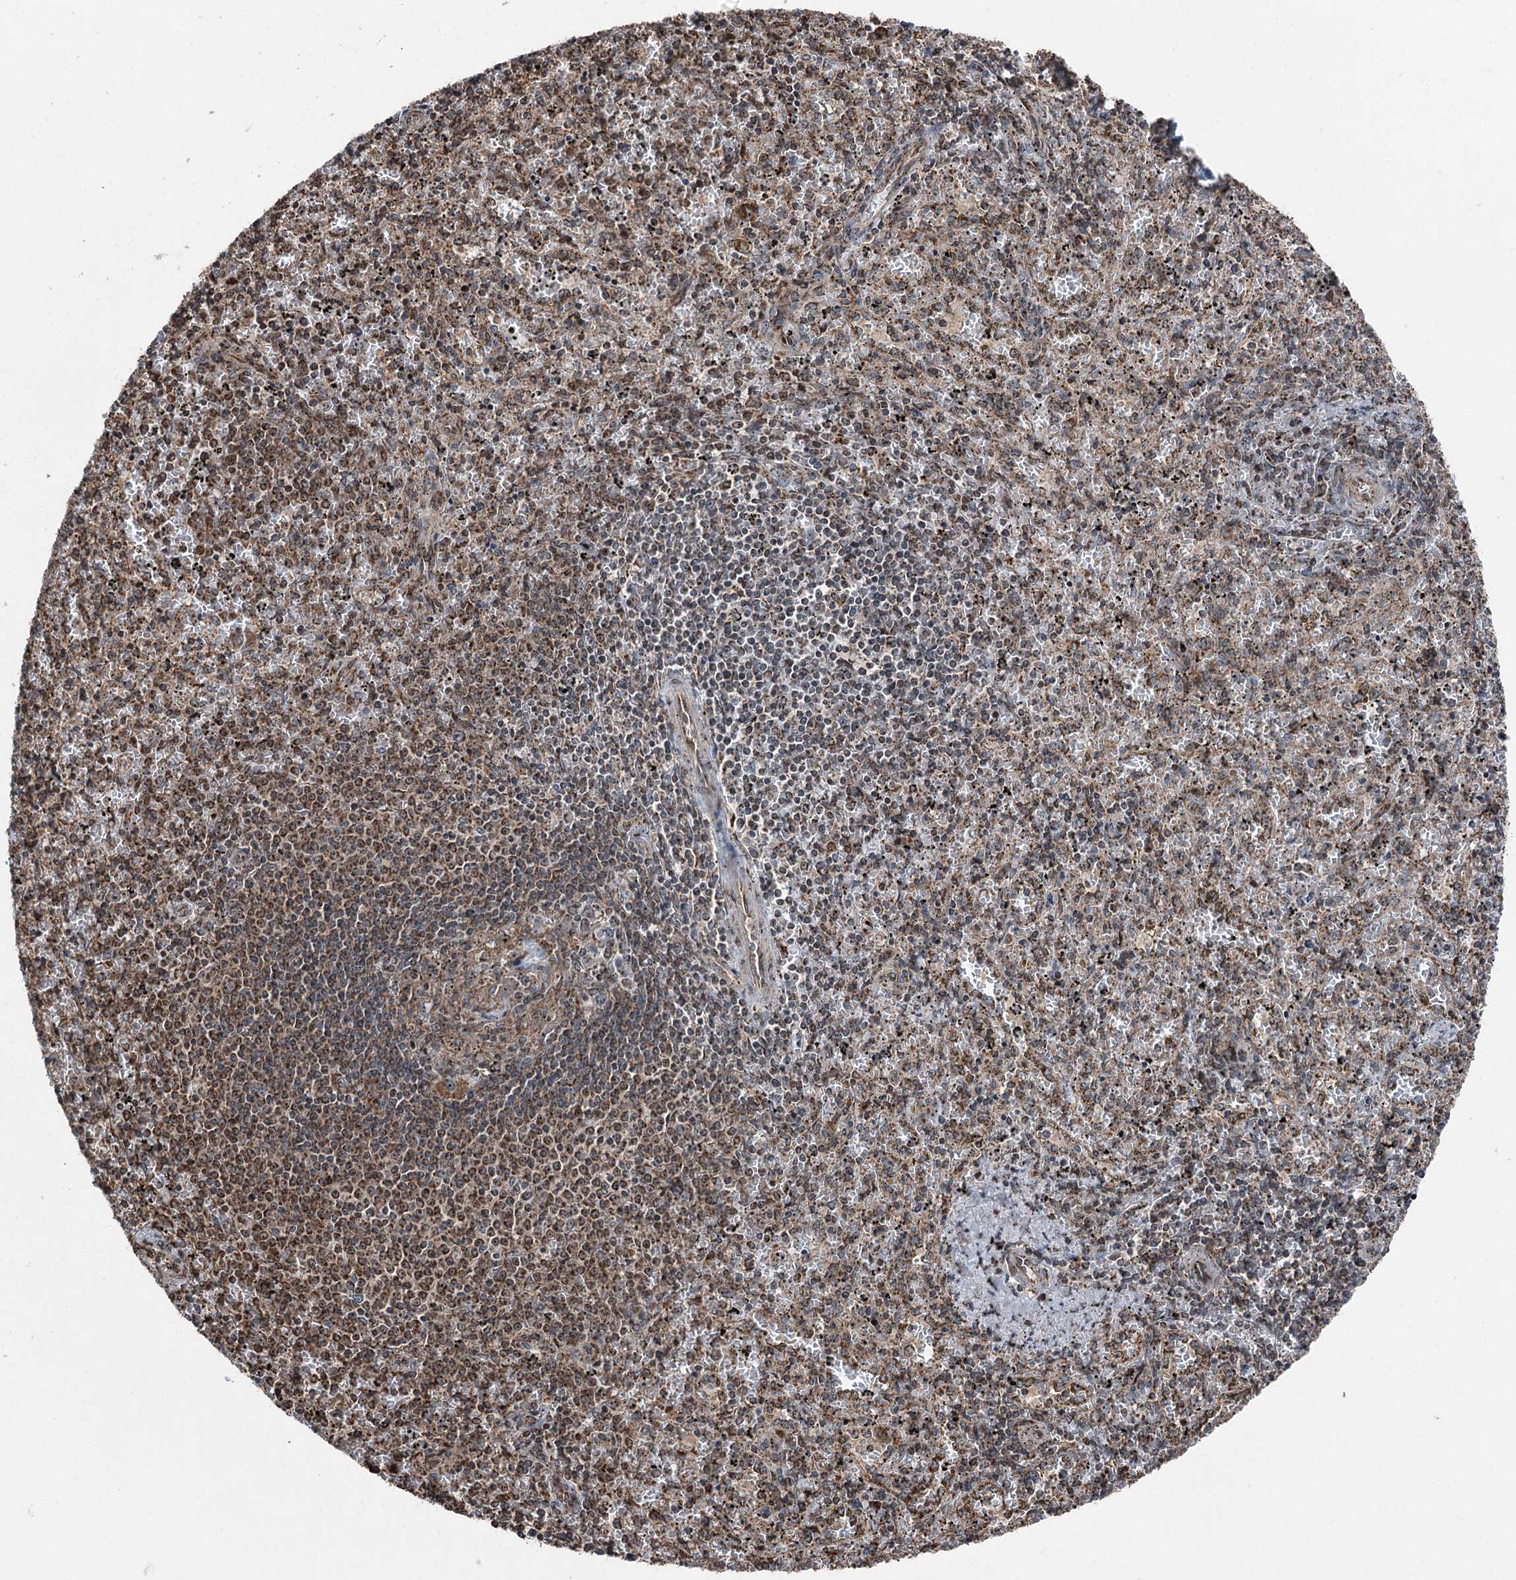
{"staining": {"intensity": "moderate", "quantity": ">75%", "location": "cytoplasmic/membranous,nuclear"}, "tissue": "spleen", "cell_type": "Cells in red pulp", "image_type": "normal", "snomed": [{"axis": "morphology", "description": "Normal tissue, NOS"}, {"axis": "topography", "description": "Spleen"}], "caption": "About >75% of cells in red pulp in unremarkable spleen display moderate cytoplasmic/membranous,nuclear protein expression as visualized by brown immunohistochemical staining.", "gene": "STEEP1", "patient": {"sex": "male", "age": 11}}